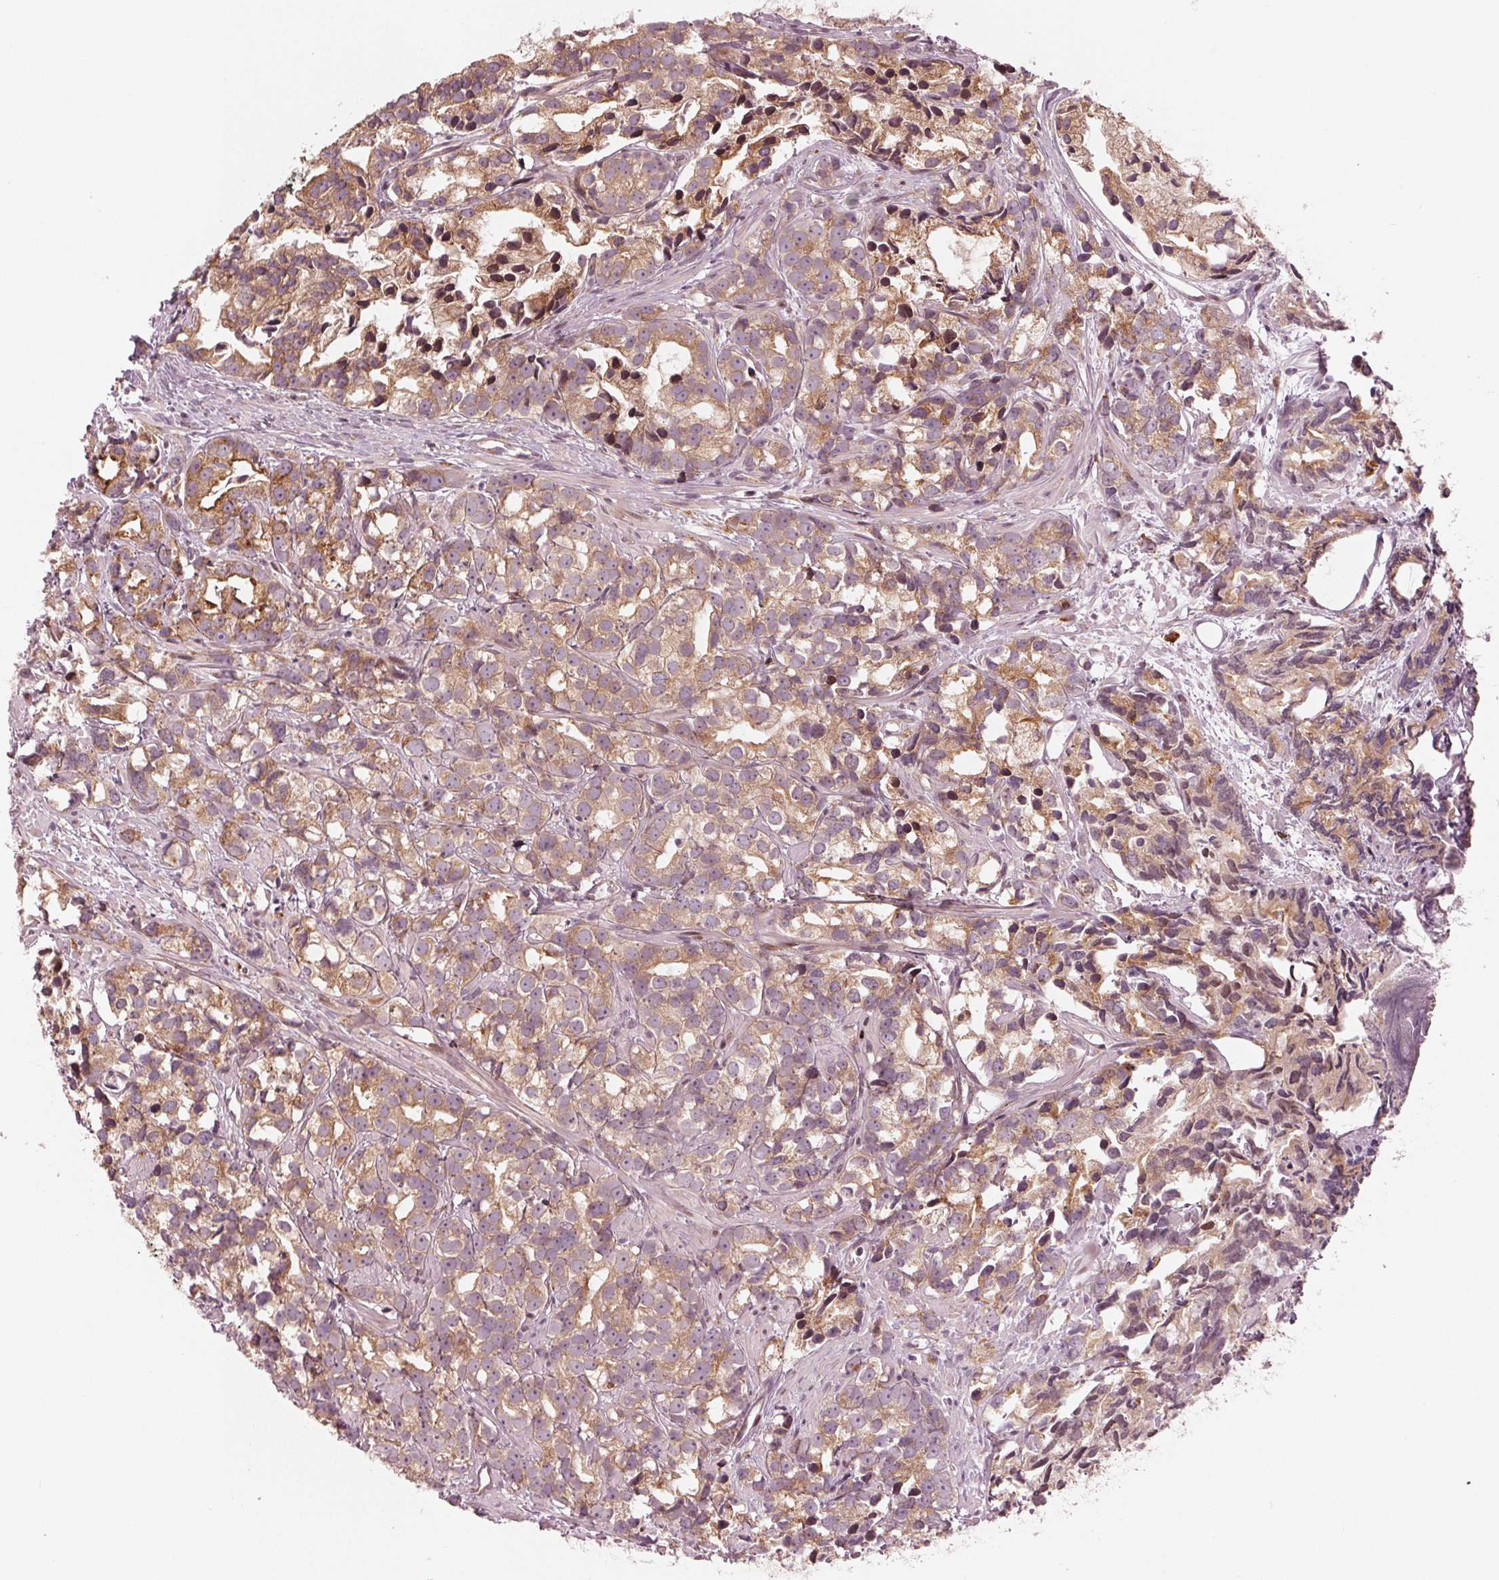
{"staining": {"intensity": "moderate", "quantity": ">75%", "location": "cytoplasmic/membranous"}, "tissue": "prostate cancer", "cell_type": "Tumor cells", "image_type": "cancer", "snomed": [{"axis": "morphology", "description": "Adenocarcinoma, High grade"}, {"axis": "topography", "description": "Prostate"}], "caption": "Prostate cancer (adenocarcinoma (high-grade)) was stained to show a protein in brown. There is medium levels of moderate cytoplasmic/membranous expression in about >75% of tumor cells.", "gene": "CMIP", "patient": {"sex": "male", "age": 79}}